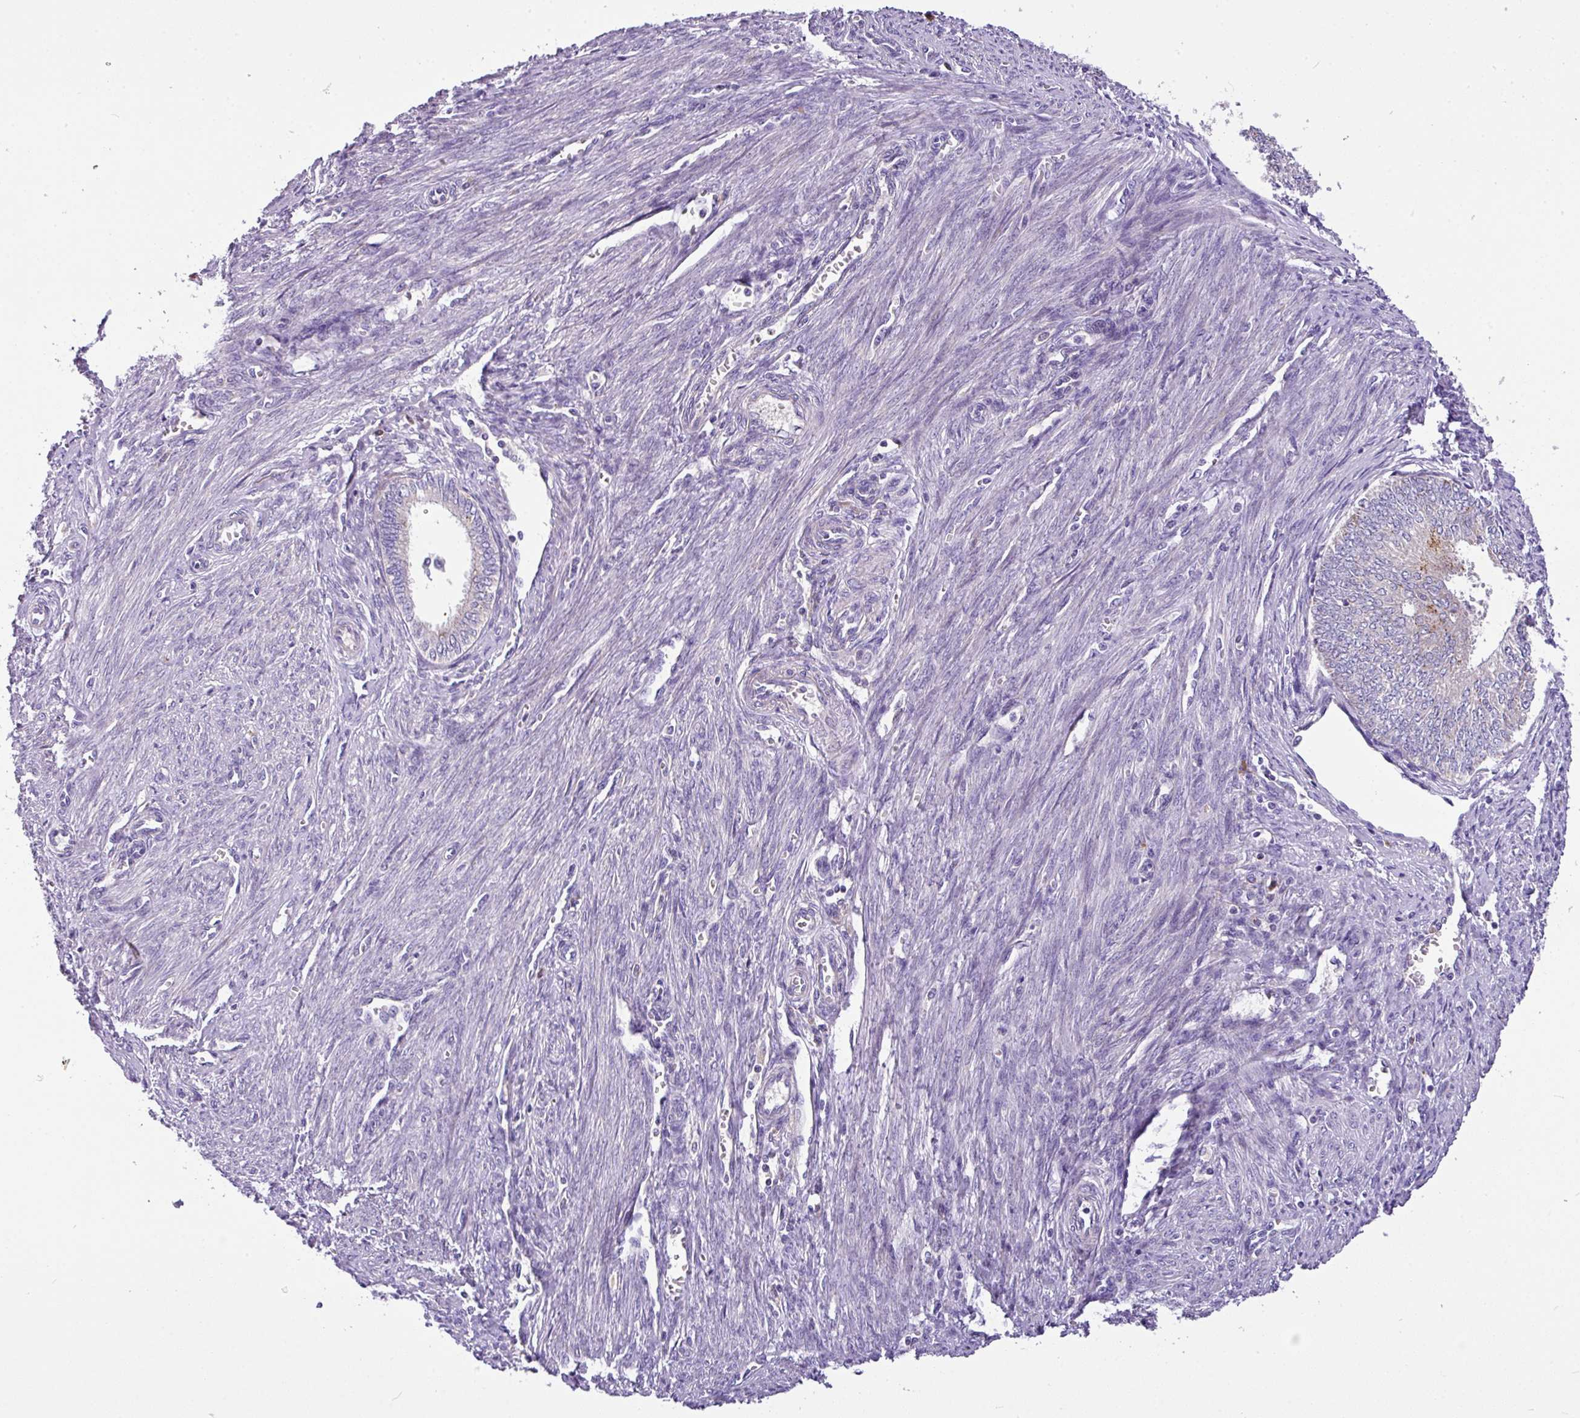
{"staining": {"intensity": "negative", "quantity": "none", "location": "none"}, "tissue": "endometrial cancer", "cell_type": "Tumor cells", "image_type": "cancer", "snomed": [{"axis": "morphology", "description": "Adenocarcinoma, NOS"}, {"axis": "topography", "description": "Endometrium"}], "caption": "A high-resolution photomicrograph shows IHC staining of endometrial cancer, which shows no significant positivity in tumor cells. (DAB (3,3'-diaminobenzidine) immunohistochemistry (IHC) with hematoxylin counter stain).", "gene": "ANXA2R", "patient": {"sex": "female", "age": 68}}